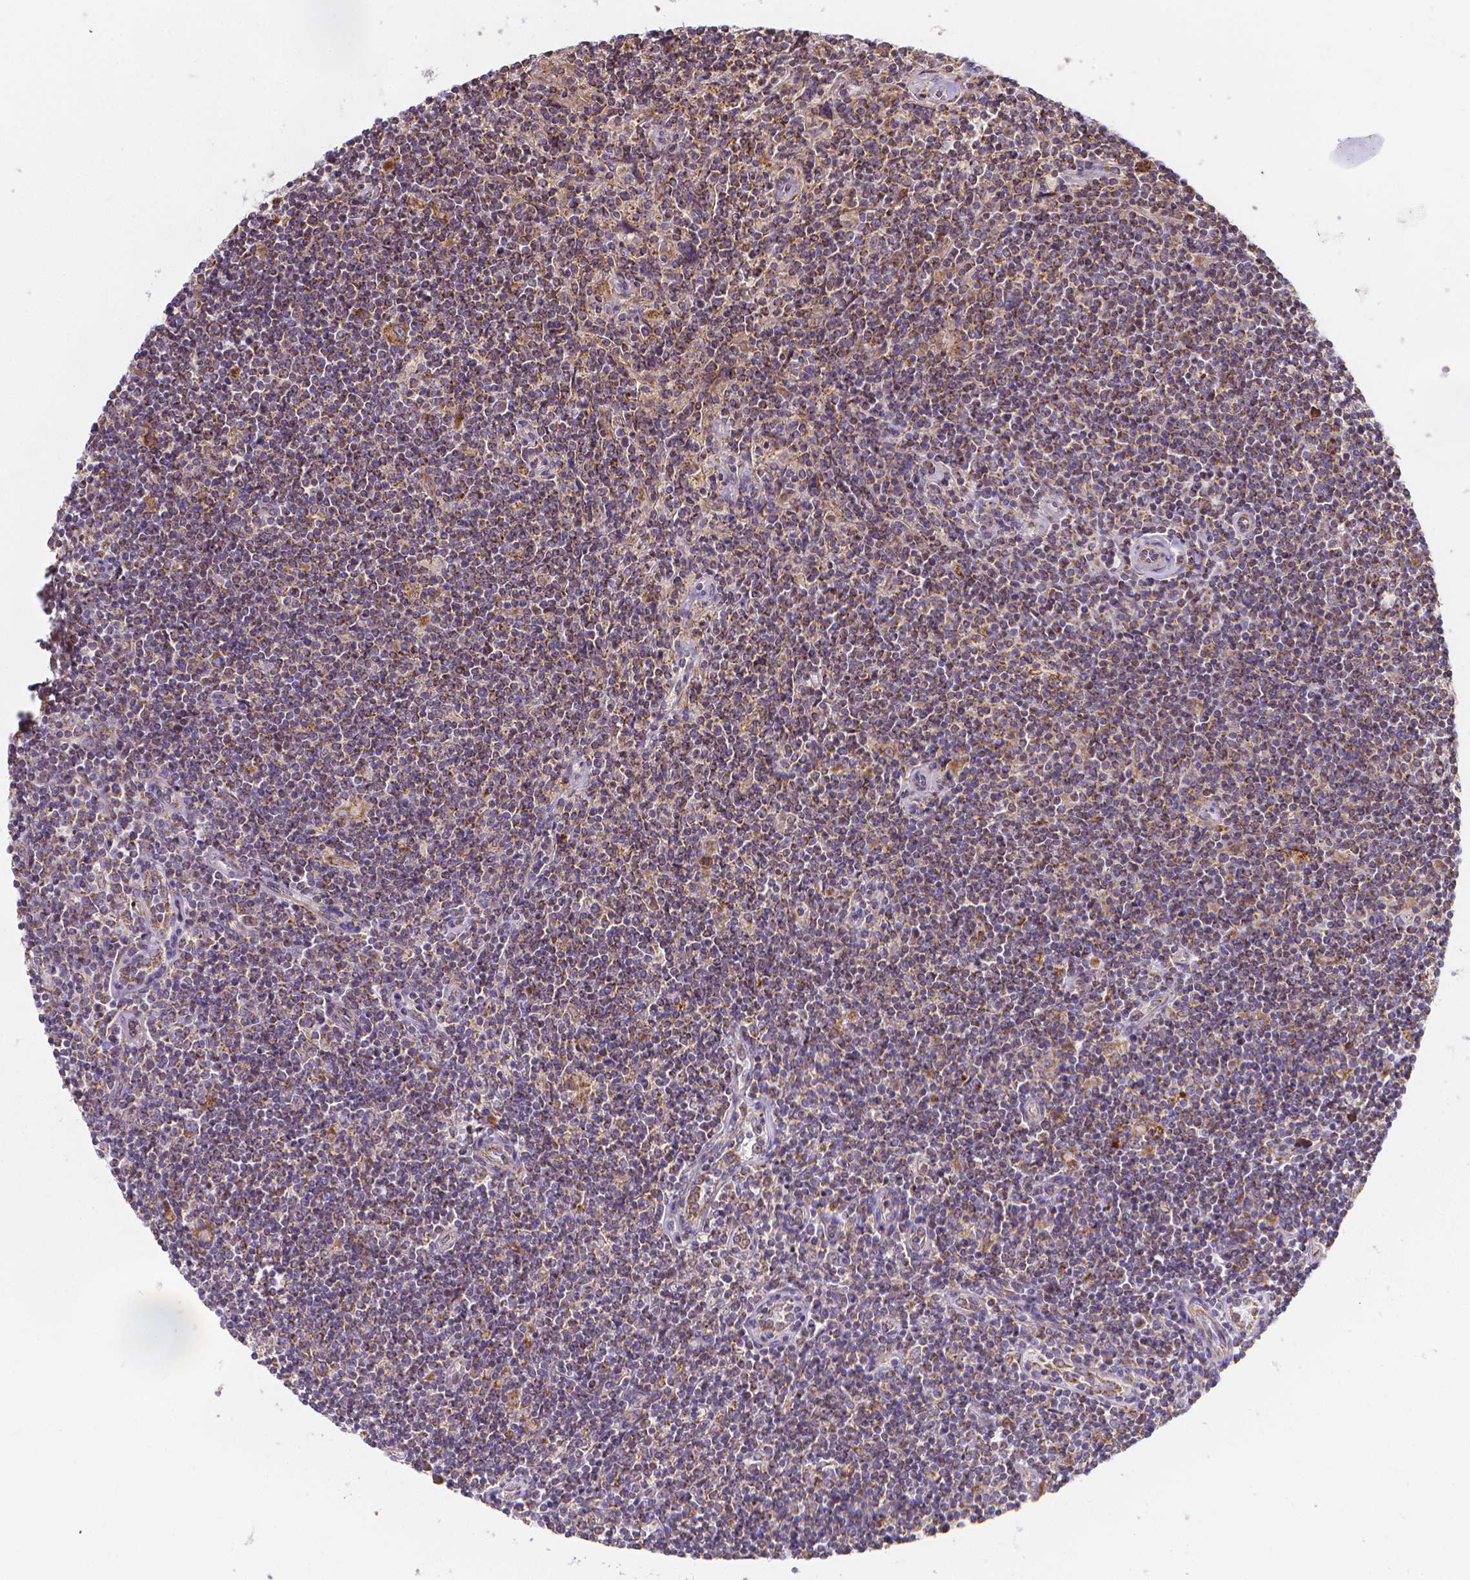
{"staining": {"intensity": "moderate", "quantity": ">75%", "location": "cytoplasmic/membranous"}, "tissue": "lymphoma", "cell_type": "Tumor cells", "image_type": "cancer", "snomed": [{"axis": "morphology", "description": "Hodgkin's disease, NOS"}, {"axis": "topography", "description": "Lymph node"}], "caption": "An immunohistochemistry (IHC) image of neoplastic tissue is shown. Protein staining in brown labels moderate cytoplasmic/membranous positivity in Hodgkin's disease within tumor cells. (IHC, brightfield microscopy, high magnification).", "gene": "SNCAIP", "patient": {"sex": "male", "age": 40}}